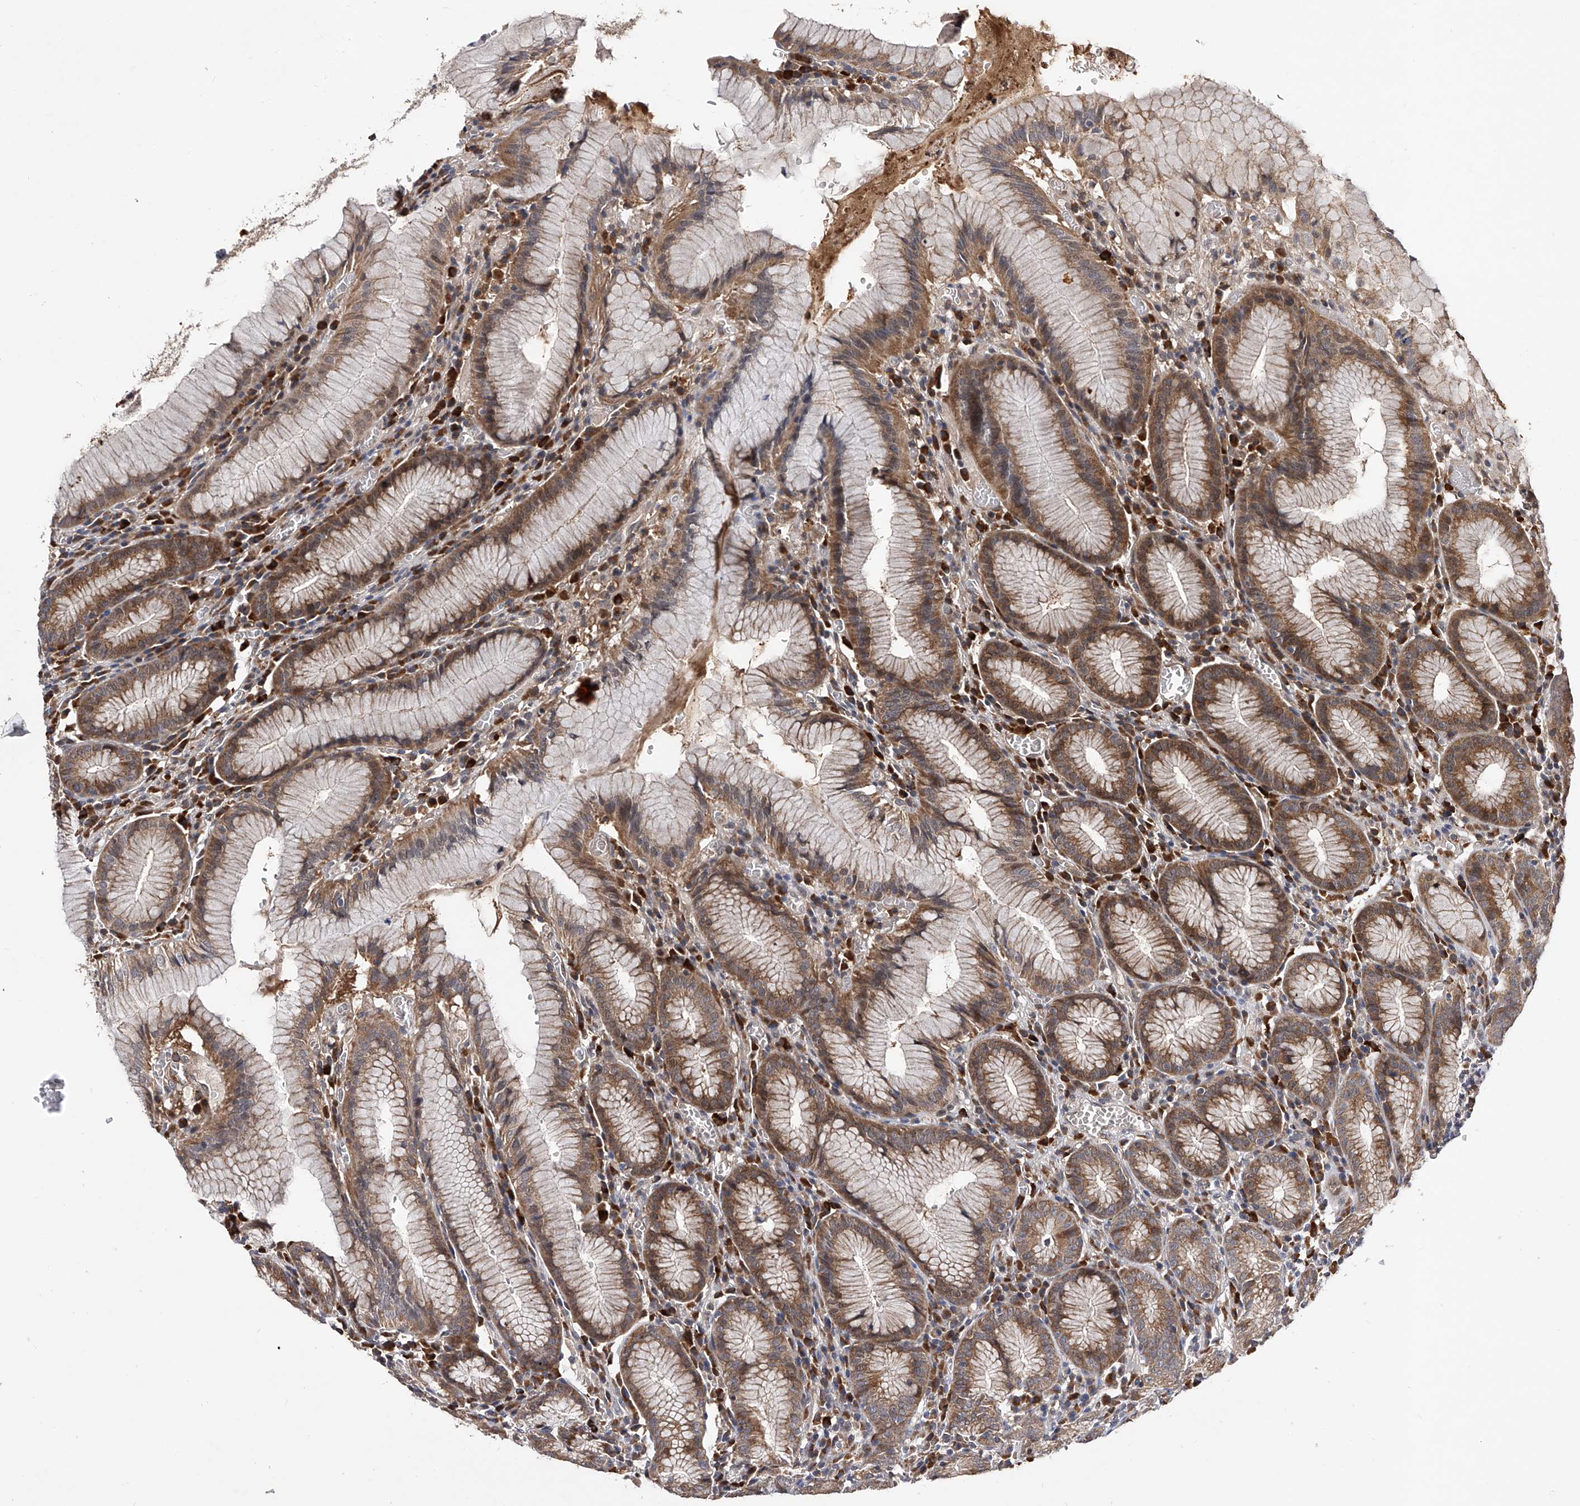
{"staining": {"intensity": "moderate", "quantity": ">75%", "location": "cytoplasmic/membranous"}, "tissue": "stomach", "cell_type": "Glandular cells", "image_type": "normal", "snomed": [{"axis": "morphology", "description": "Normal tissue, NOS"}, {"axis": "topography", "description": "Stomach"}], "caption": "Approximately >75% of glandular cells in normal stomach display moderate cytoplasmic/membranous protein expression as visualized by brown immunohistochemical staining.", "gene": "USP45", "patient": {"sex": "male", "age": 55}}